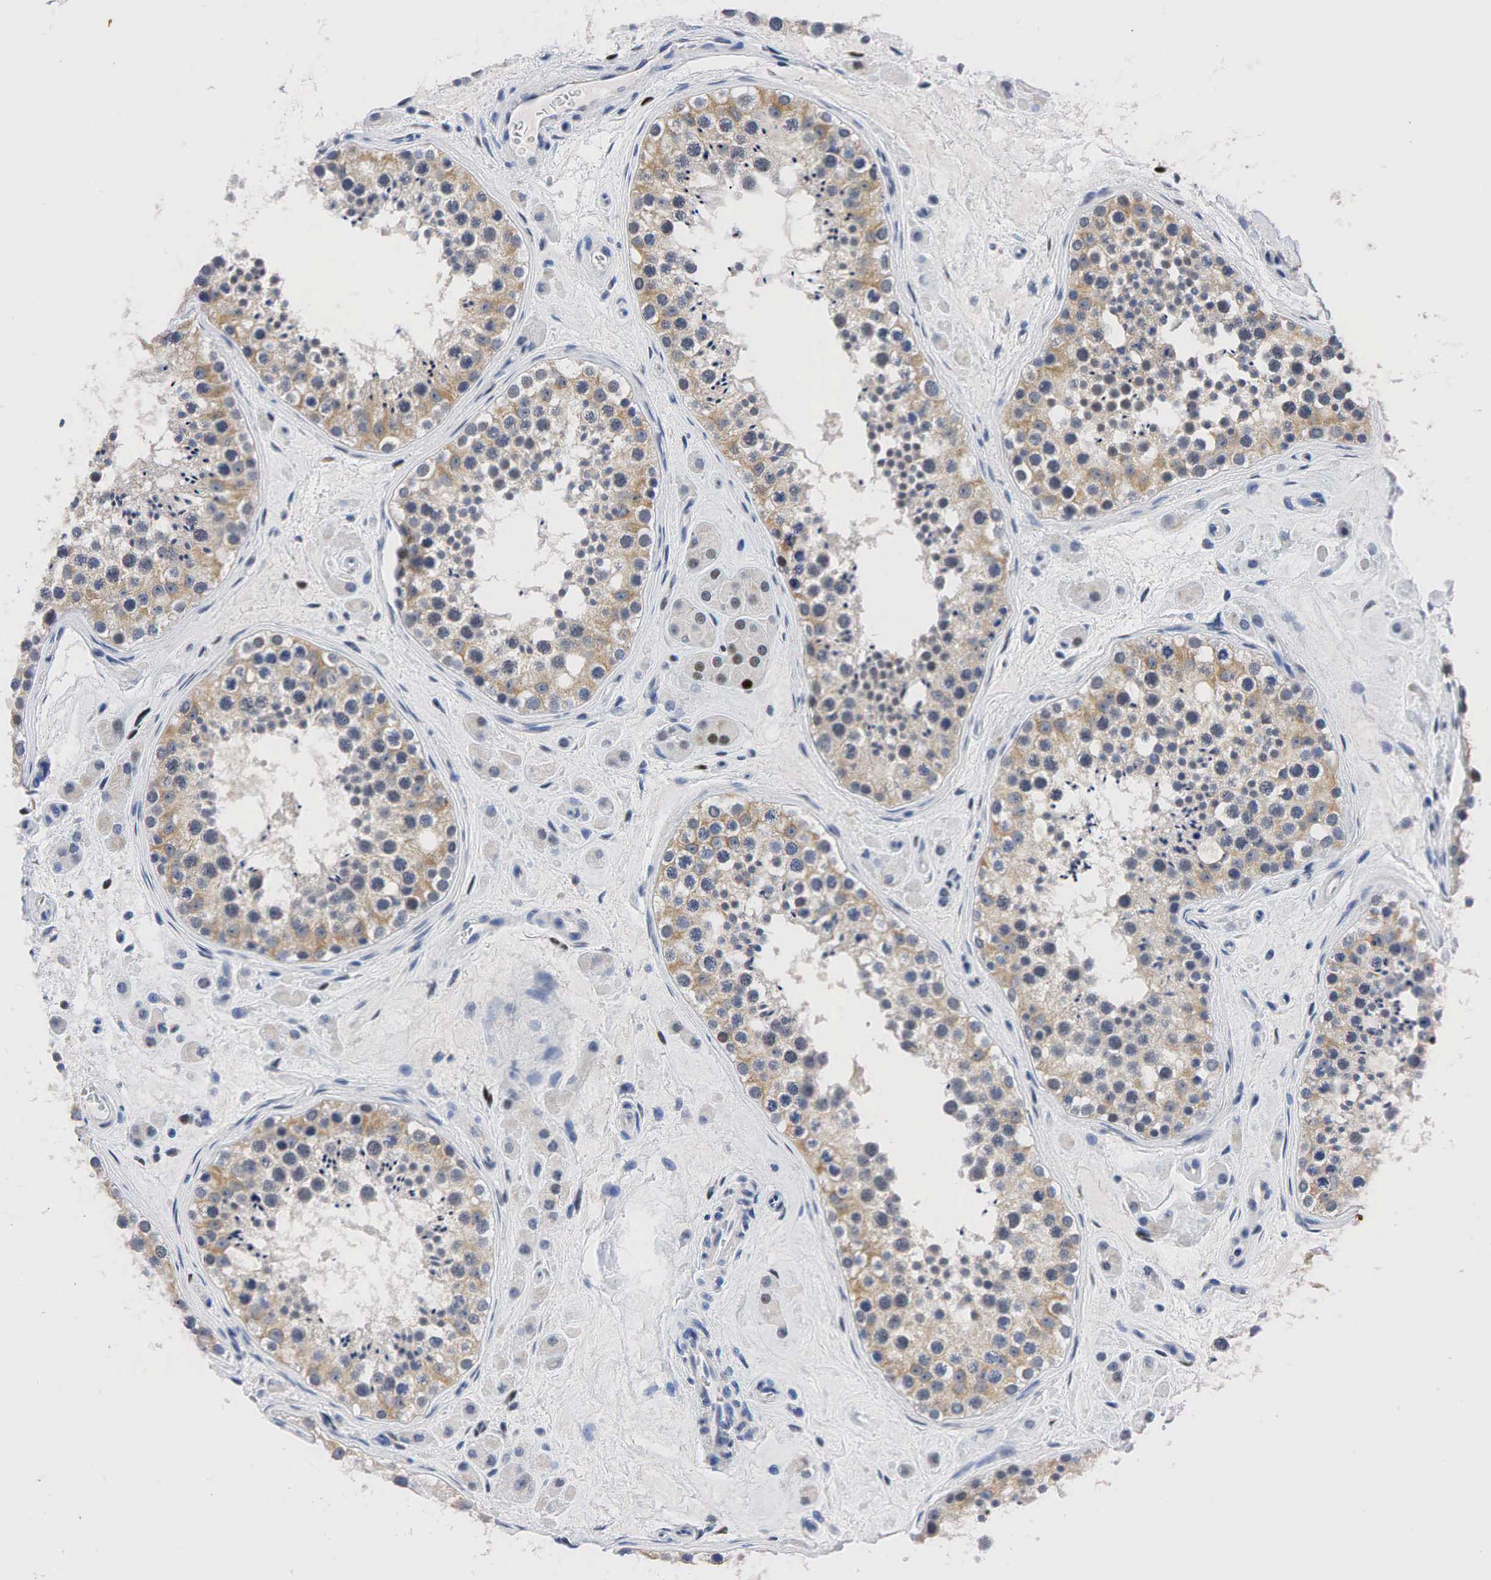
{"staining": {"intensity": "weak", "quantity": "25%-75%", "location": "cytoplasmic/membranous"}, "tissue": "testis", "cell_type": "Cells in seminiferous ducts", "image_type": "normal", "snomed": [{"axis": "morphology", "description": "Normal tissue, NOS"}, {"axis": "topography", "description": "Testis"}], "caption": "Immunohistochemistry (IHC) histopathology image of unremarkable human testis stained for a protein (brown), which shows low levels of weak cytoplasmic/membranous staining in approximately 25%-75% of cells in seminiferous ducts.", "gene": "PGR", "patient": {"sex": "male", "age": 38}}